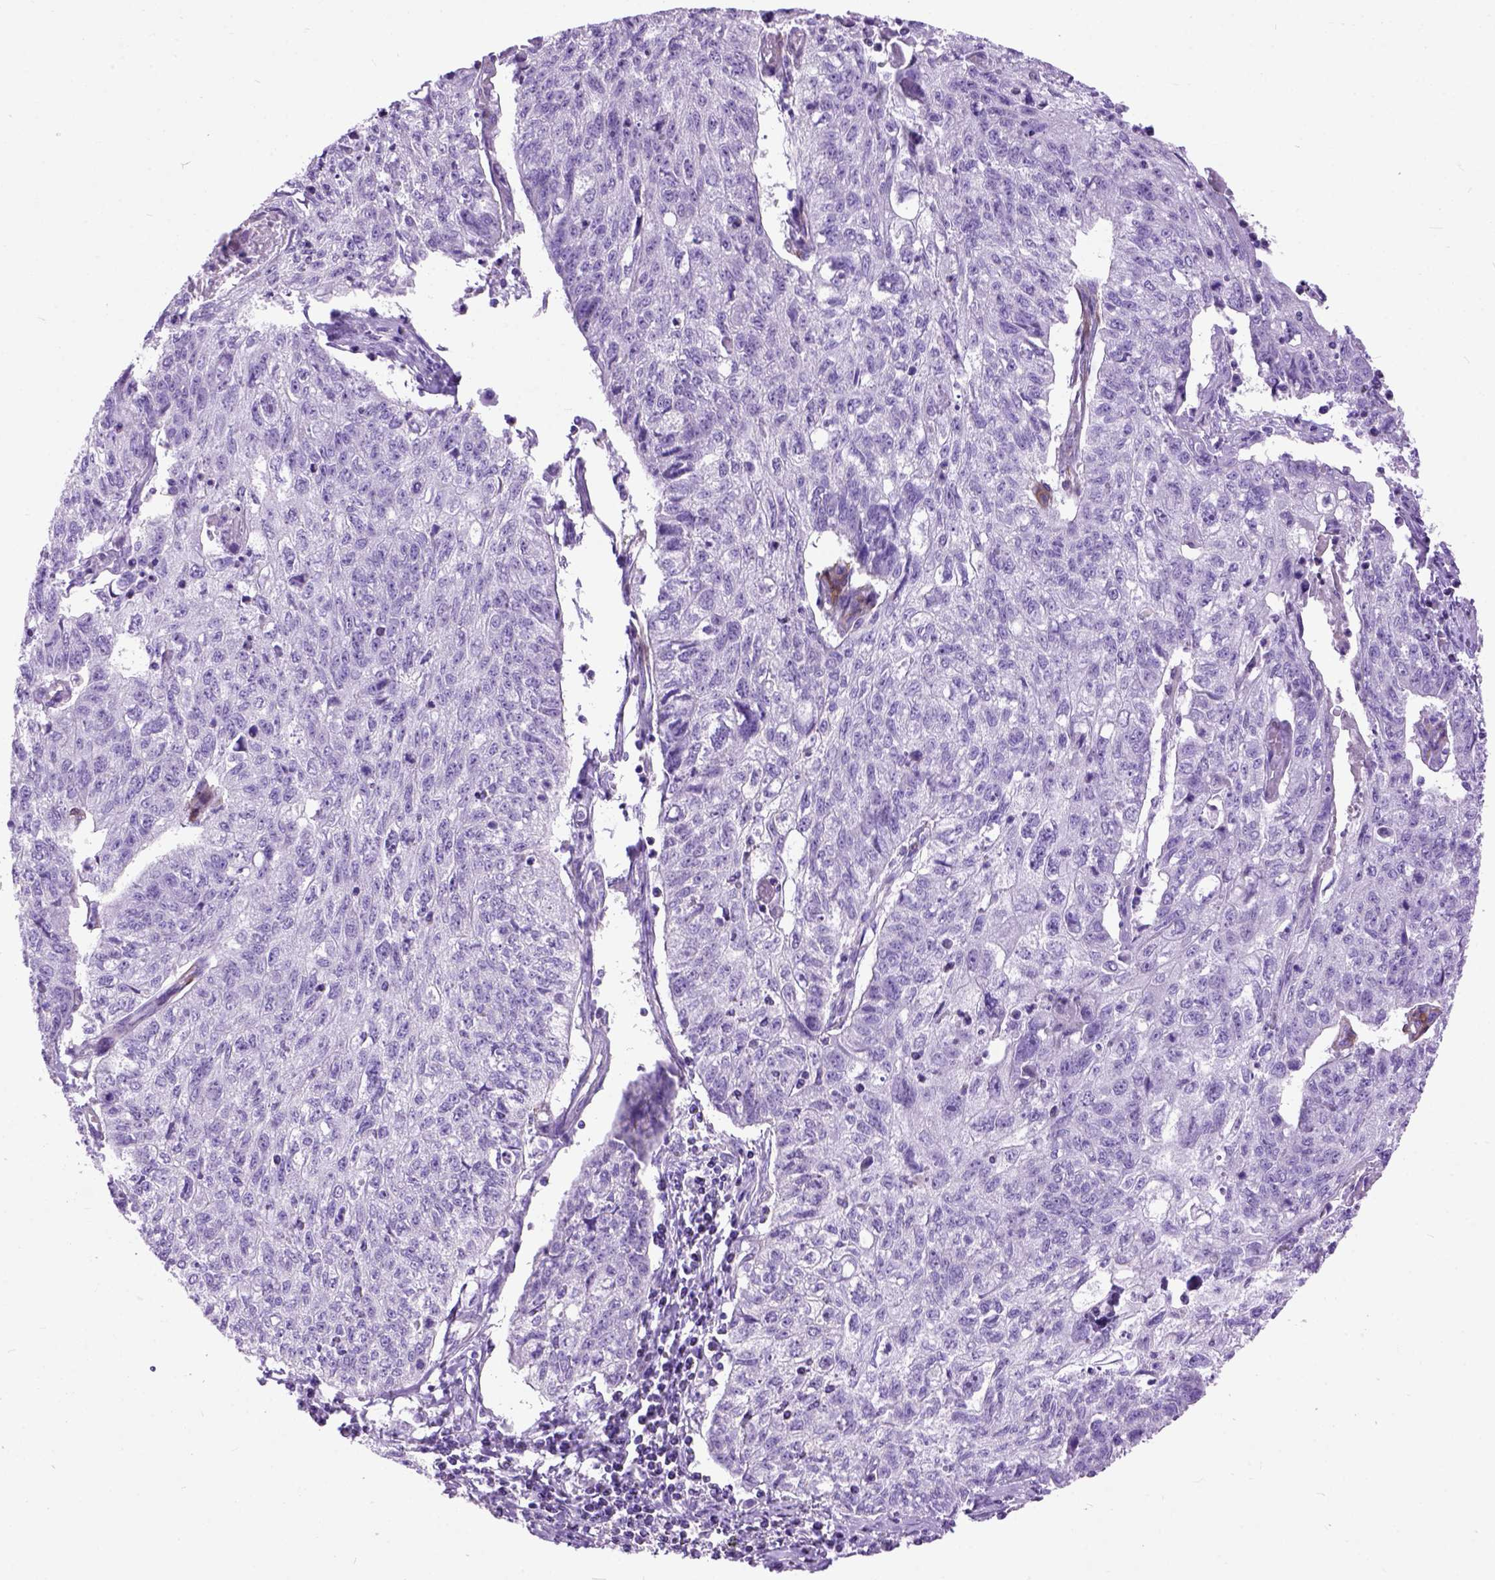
{"staining": {"intensity": "negative", "quantity": "none", "location": "none"}, "tissue": "lung cancer", "cell_type": "Tumor cells", "image_type": "cancer", "snomed": [{"axis": "morphology", "description": "Normal morphology"}, {"axis": "morphology", "description": "Aneuploidy"}, {"axis": "morphology", "description": "Squamous cell carcinoma, NOS"}, {"axis": "topography", "description": "Lymph node"}, {"axis": "topography", "description": "Lung"}], "caption": "This is an immunohistochemistry (IHC) photomicrograph of lung cancer. There is no staining in tumor cells.", "gene": "MAPT", "patient": {"sex": "female", "age": 76}}